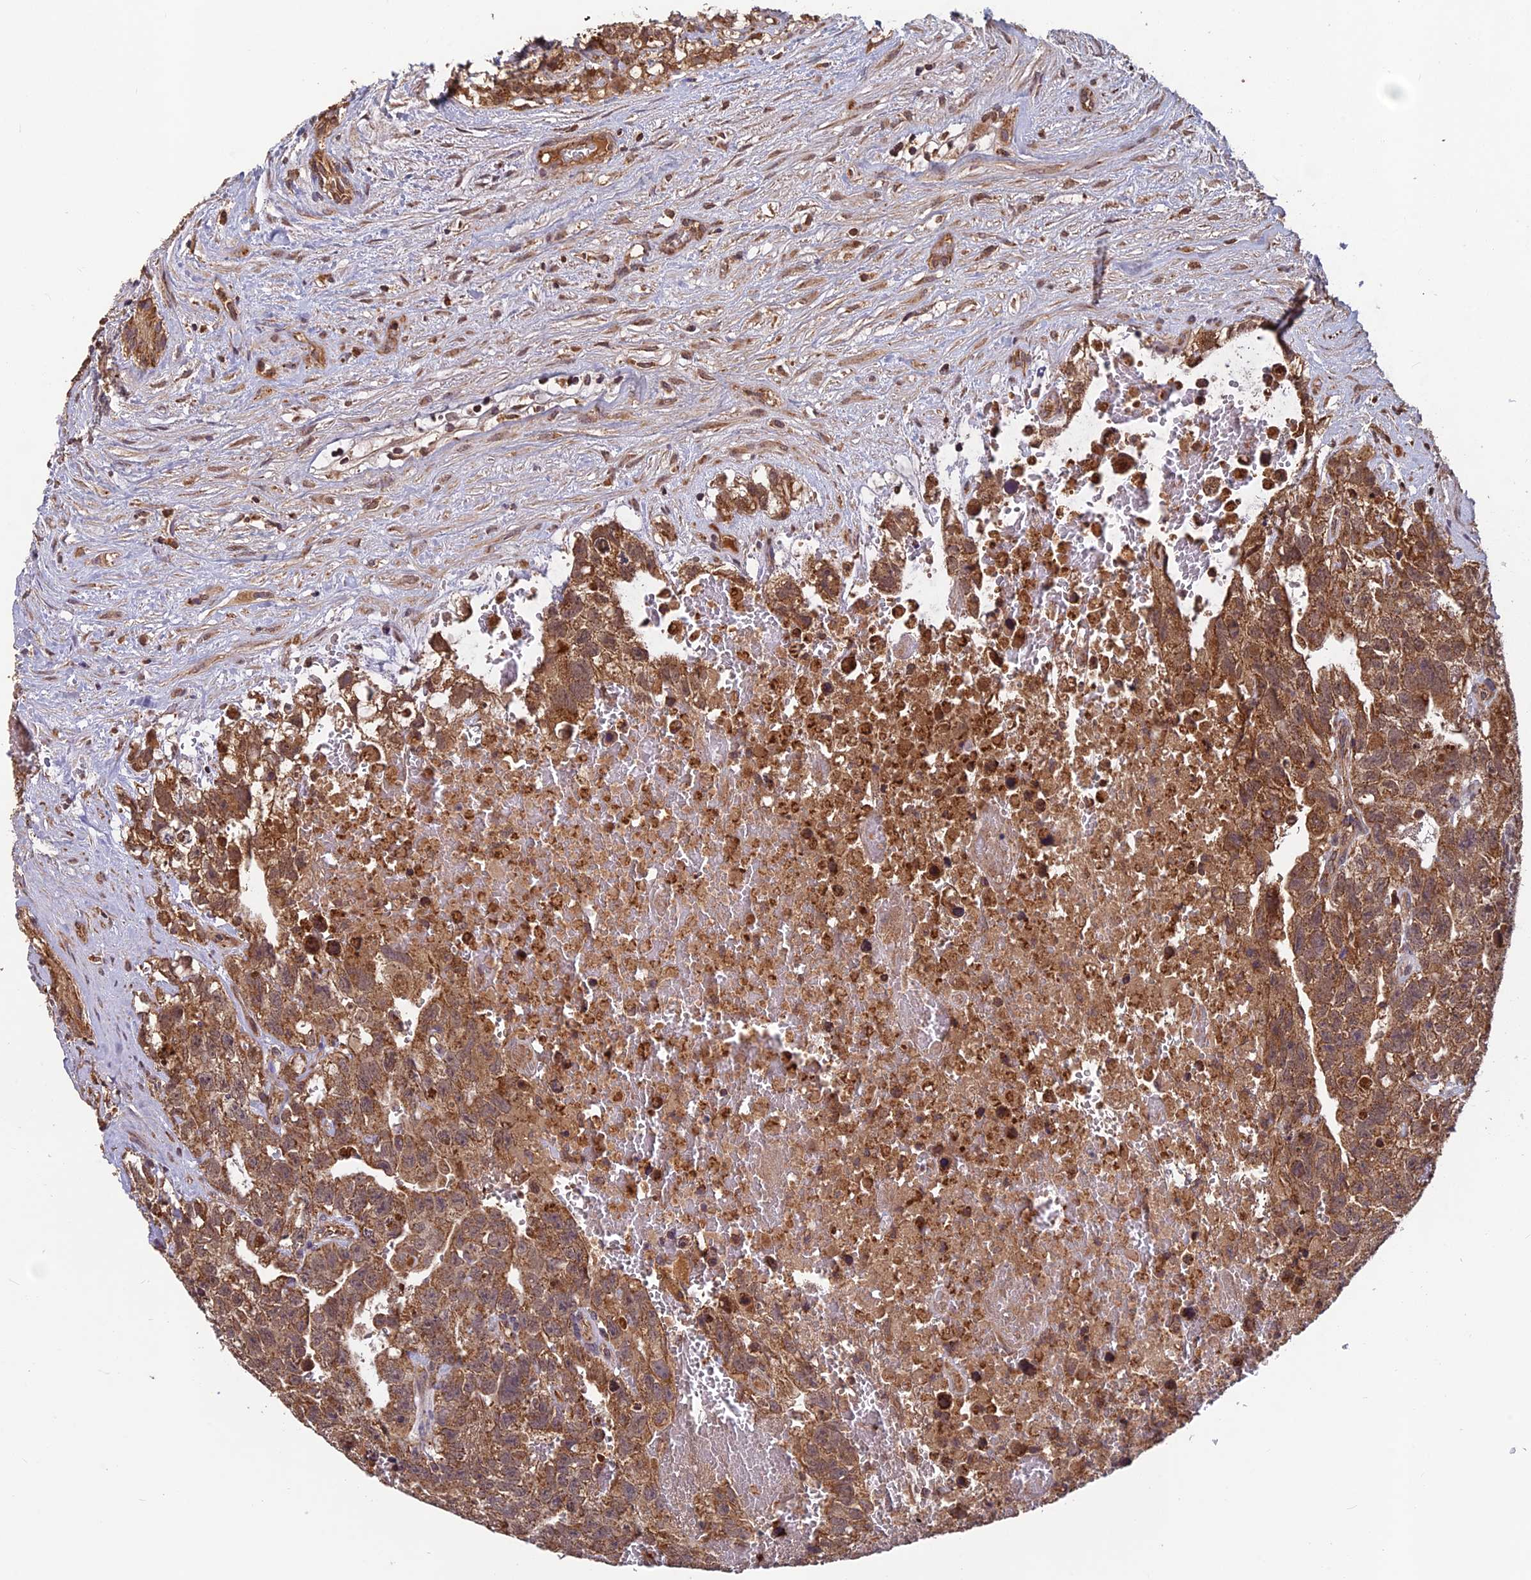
{"staining": {"intensity": "moderate", "quantity": ">75%", "location": "cytoplasmic/membranous"}, "tissue": "testis cancer", "cell_type": "Tumor cells", "image_type": "cancer", "snomed": [{"axis": "morphology", "description": "Carcinoma, Embryonal, NOS"}, {"axis": "topography", "description": "Testis"}], "caption": "There is medium levels of moderate cytoplasmic/membranous positivity in tumor cells of testis embryonal carcinoma, as demonstrated by immunohistochemical staining (brown color).", "gene": "CCDC15", "patient": {"sex": "male", "age": 26}}